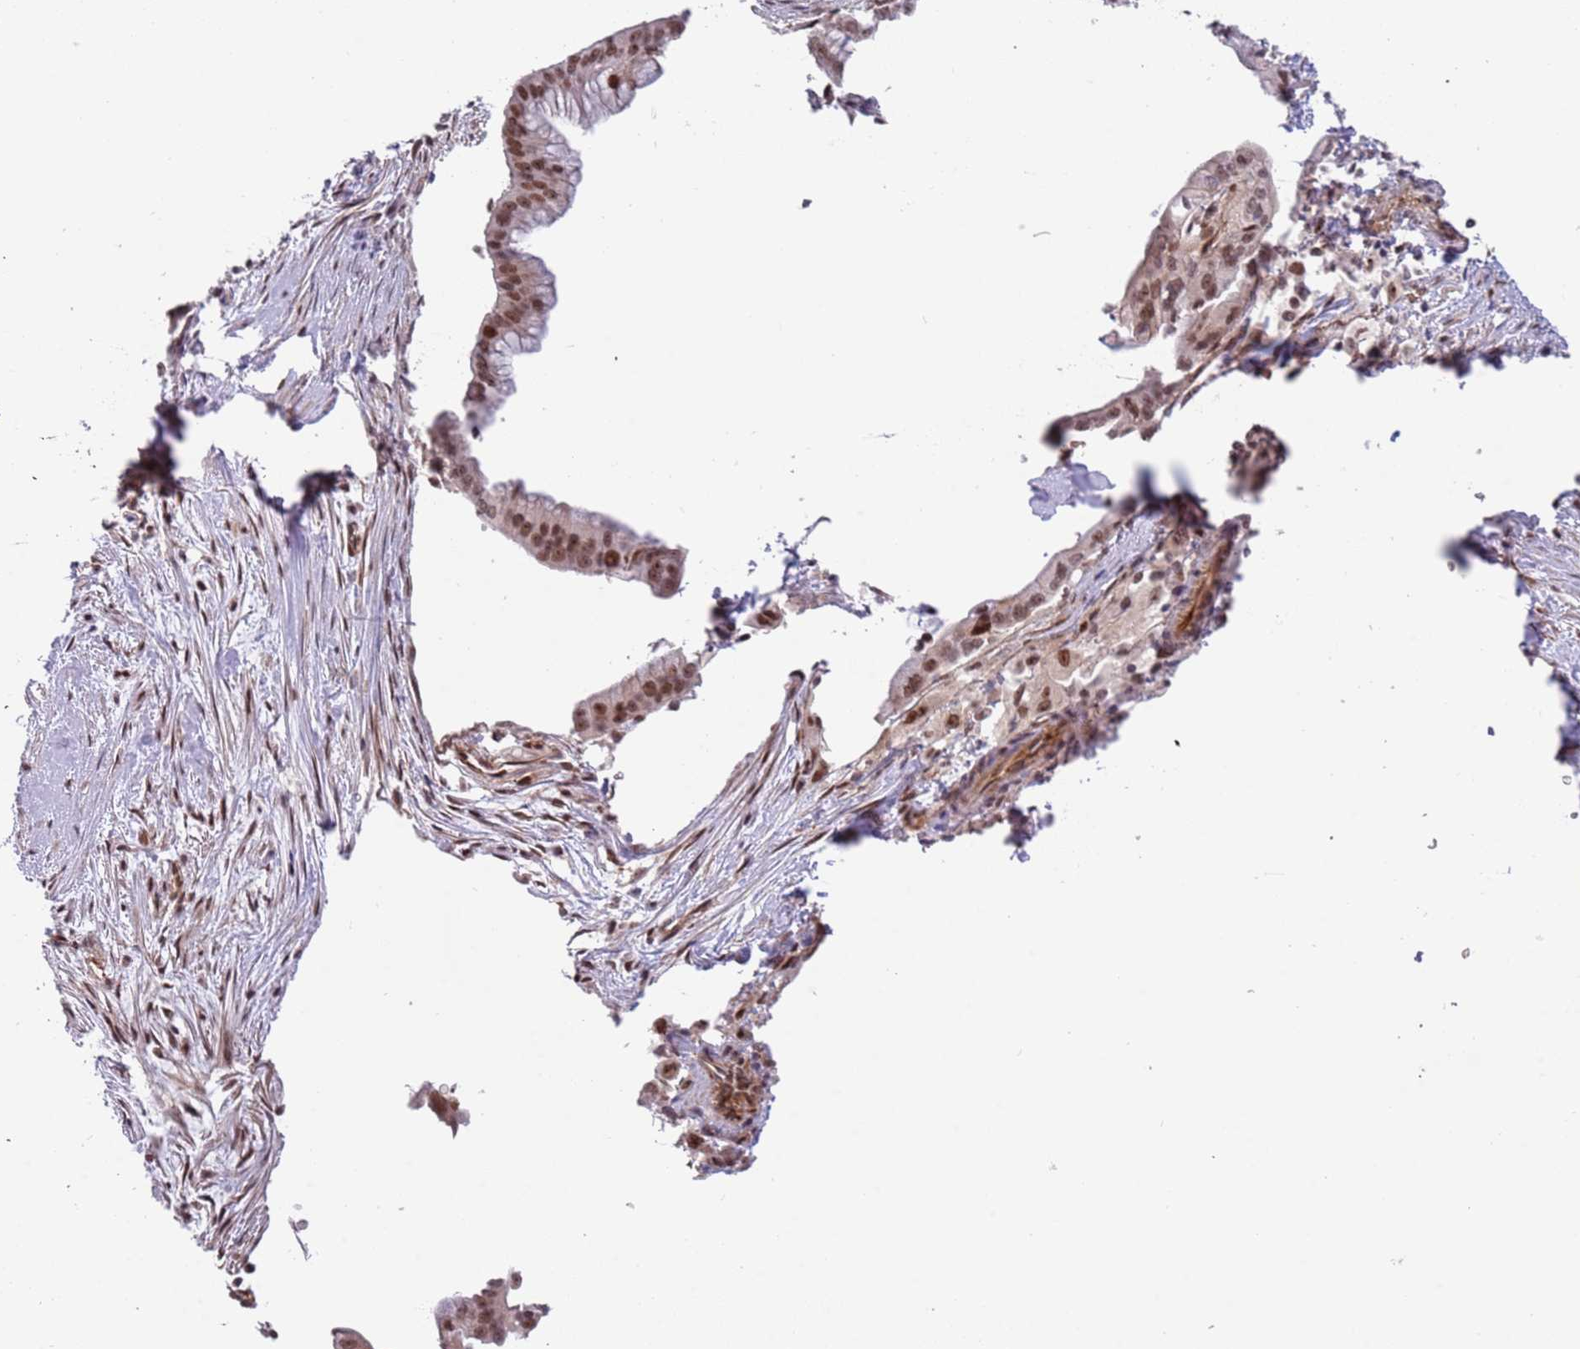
{"staining": {"intensity": "moderate", "quantity": ">75%", "location": "nuclear"}, "tissue": "pancreatic cancer", "cell_type": "Tumor cells", "image_type": "cancer", "snomed": [{"axis": "morphology", "description": "Adenocarcinoma, NOS"}, {"axis": "topography", "description": "Pancreas"}], "caption": "Brown immunohistochemical staining in pancreatic cancer (adenocarcinoma) reveals moderate nuclear expression in approximately >75% of tumor cells. (DAB (3,3'-diaminobenzidine) IHC with brightfield microscopy, high magnification).", "gene": "LRMDA", "patient": {"sex": "male", "age": 46}}